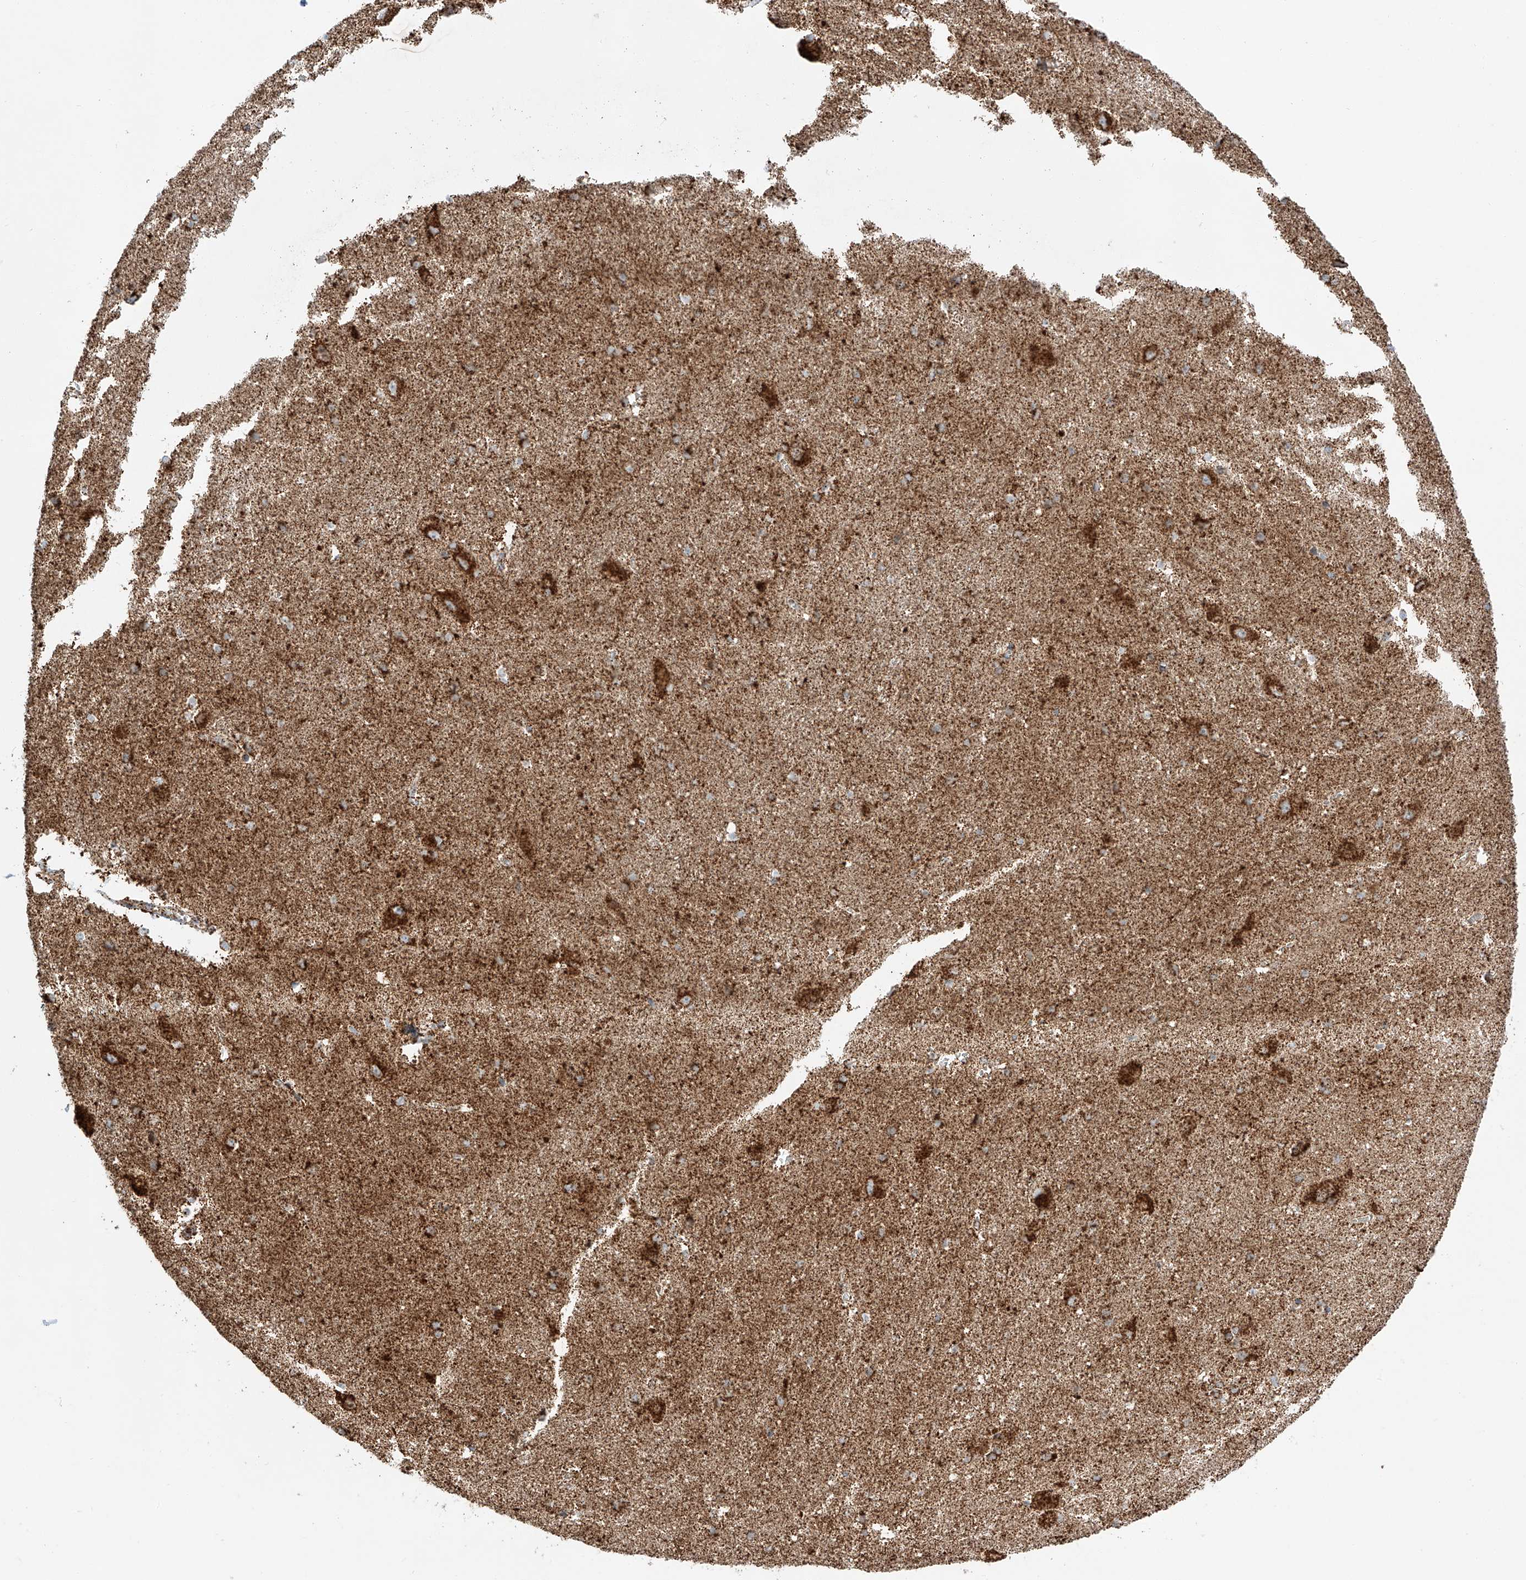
{"staining": {"intensity": "moderate", "quantity": ">75%", "location": "cytoplasmic/membranous"}, "tissue": "caudate", "cell_type": "Glial cells", "image_type": "normal", "snomed": [{"axis": "morphology", "description": "Normal tissue, NOS"}, {"axis": "topography", "description": "Lateral ventricle wall"}], "caption": "High-magnification brightfield microscopy of unremarkable caudate stained with DAB (brown) and counterstained with hematoxylin (blue). glial cells exhibit moderate cytoplasmic/membranous positivity is present in about>75% of cells.", "gene": "TTC27", "patient": {"sex": "male", "age": 37}}